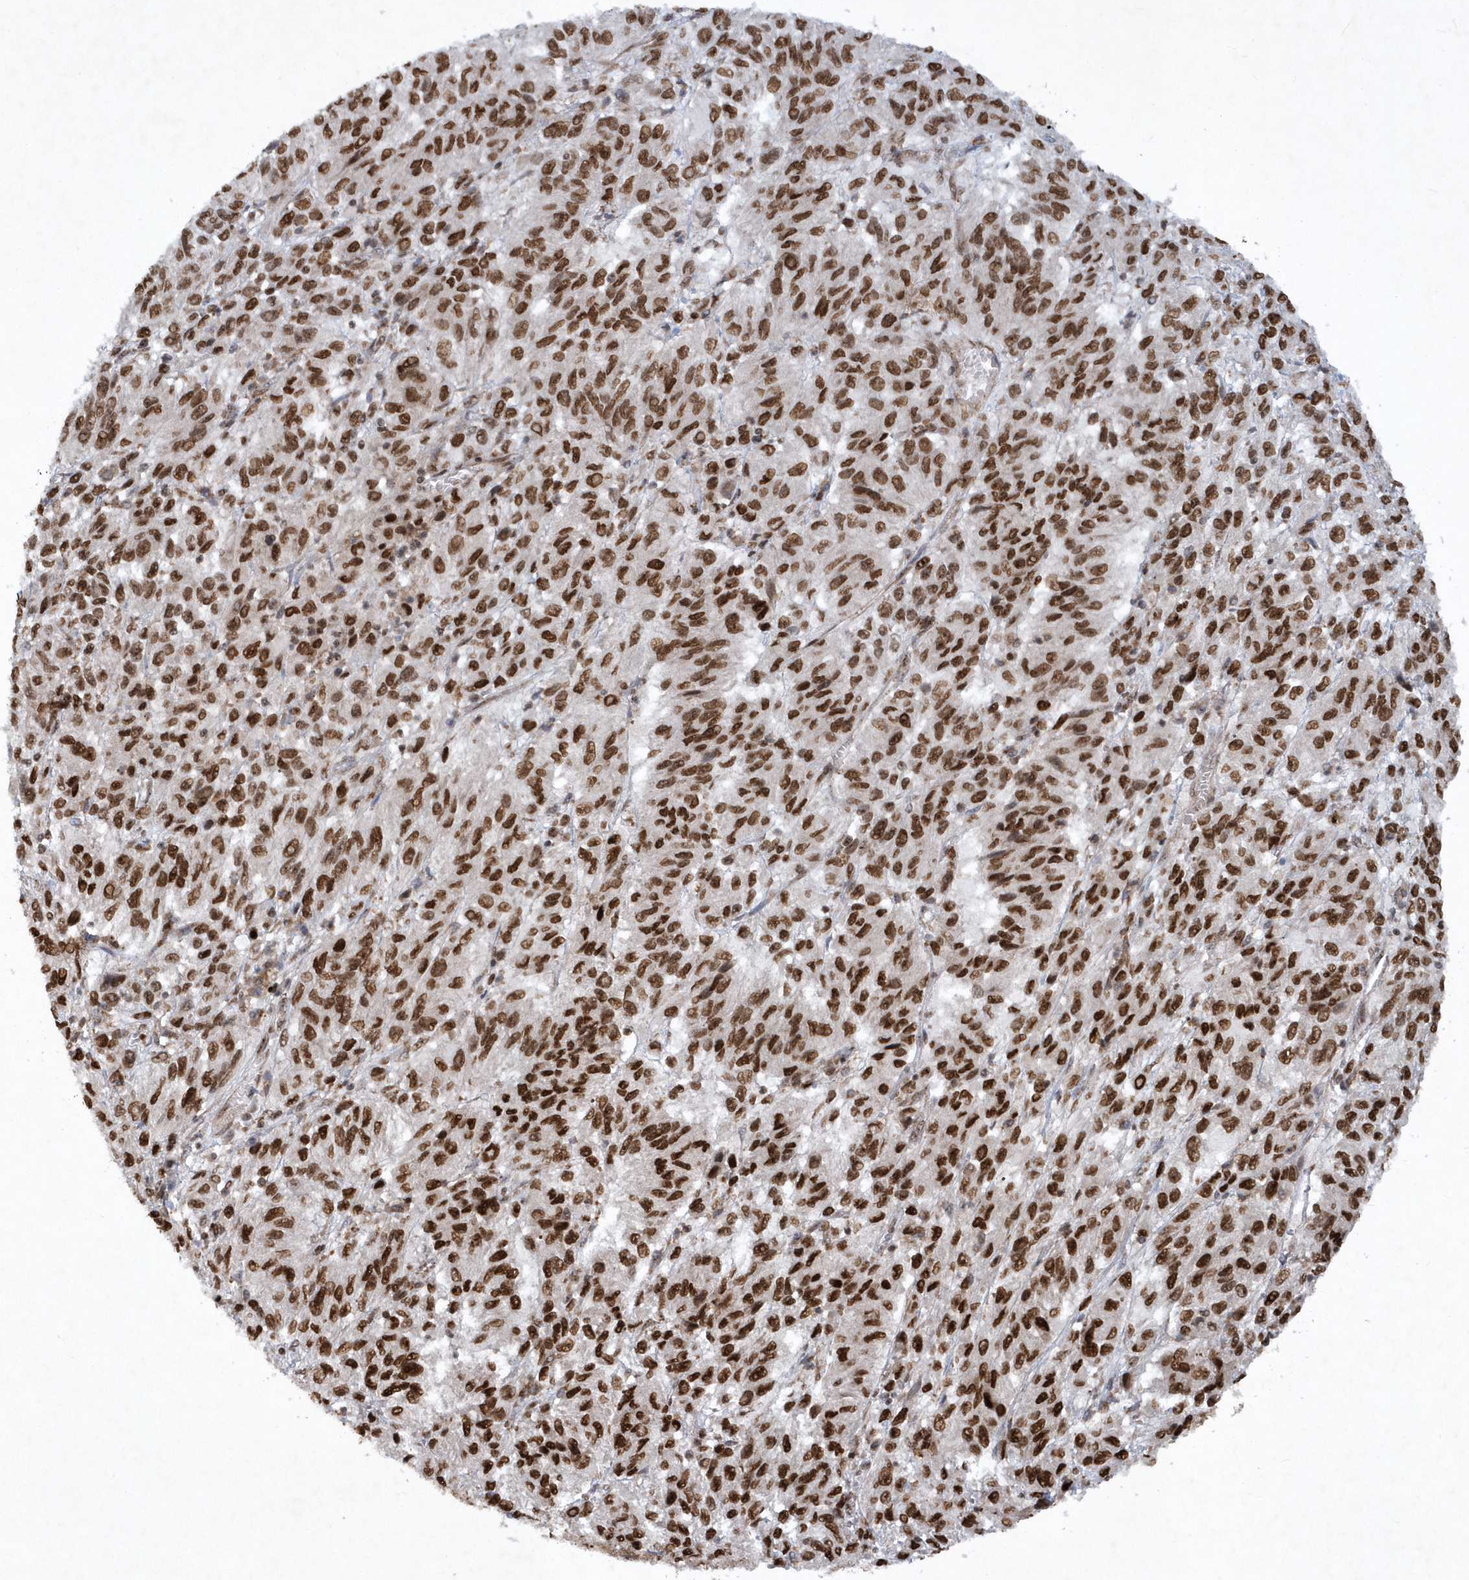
{"staining": {"intensity": "strong", "quantity": ">75%", "location": "nuclear"}, "tissue": "melanoma", "cell_type": "Tumor cells", "image_type": "cancer", "snomed": [{"axis": "morphology", "description": "Malignant melanoma, Metastatic site"}, {"axis": "topography", "description": "Lung"}], "caption": "This photomicrograph demonstrates melanoma stained with immunohistochemistry to label a protein in brown. The nuclear of tumor cells show strong positivity for the protein. Nuclei are counter-stained blue.", "gene": "SOWAHB", "patient": {"sex": "male", "age": 64}}